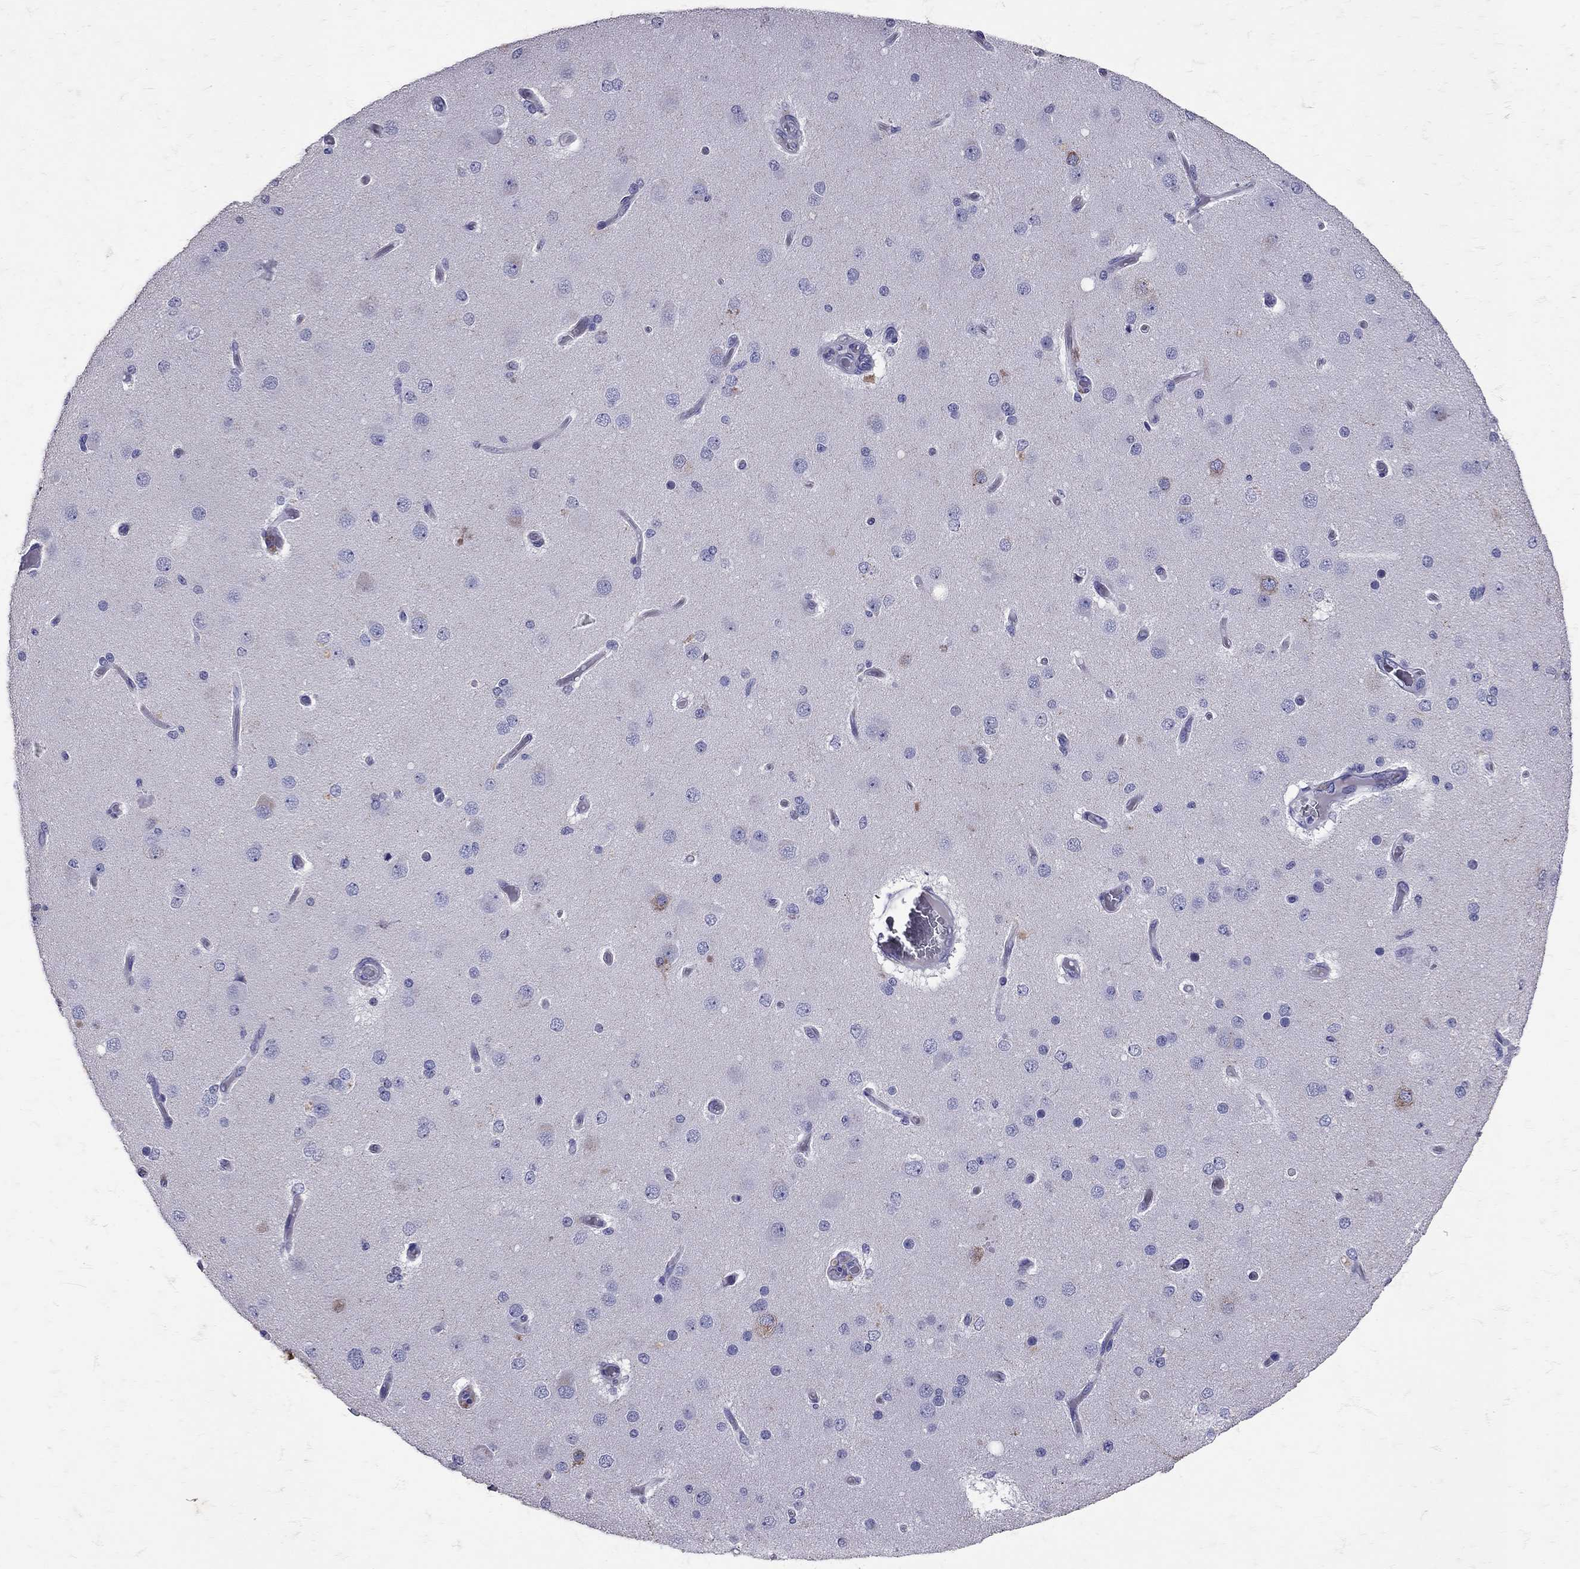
{"staining": {"intensity": "negative", "quantity": "none", "location": "none"}, "tissue": "cerebral cortex", "cell_type": "Endothelial cells", "image_type": "normal", "snomed": [{"axis": "morphology", "description": "Normal tissue, NOS"}, {"axis": "morphology", "description": "Glioma, malignant, High grade"}, {"axis": "topography", "description": "Cerebral cortex"}], "caption": "Immunohistochemical staining of benign cerebral cortex displays no significant expression in endothelial cells. The staining is performed using DAB (3,3'-diaminobenzidine) brown chromogen with nuclei counter-stained in using hematoxylin.", "gene": "SST", "patient": {"sex": "male", "age": 77}}